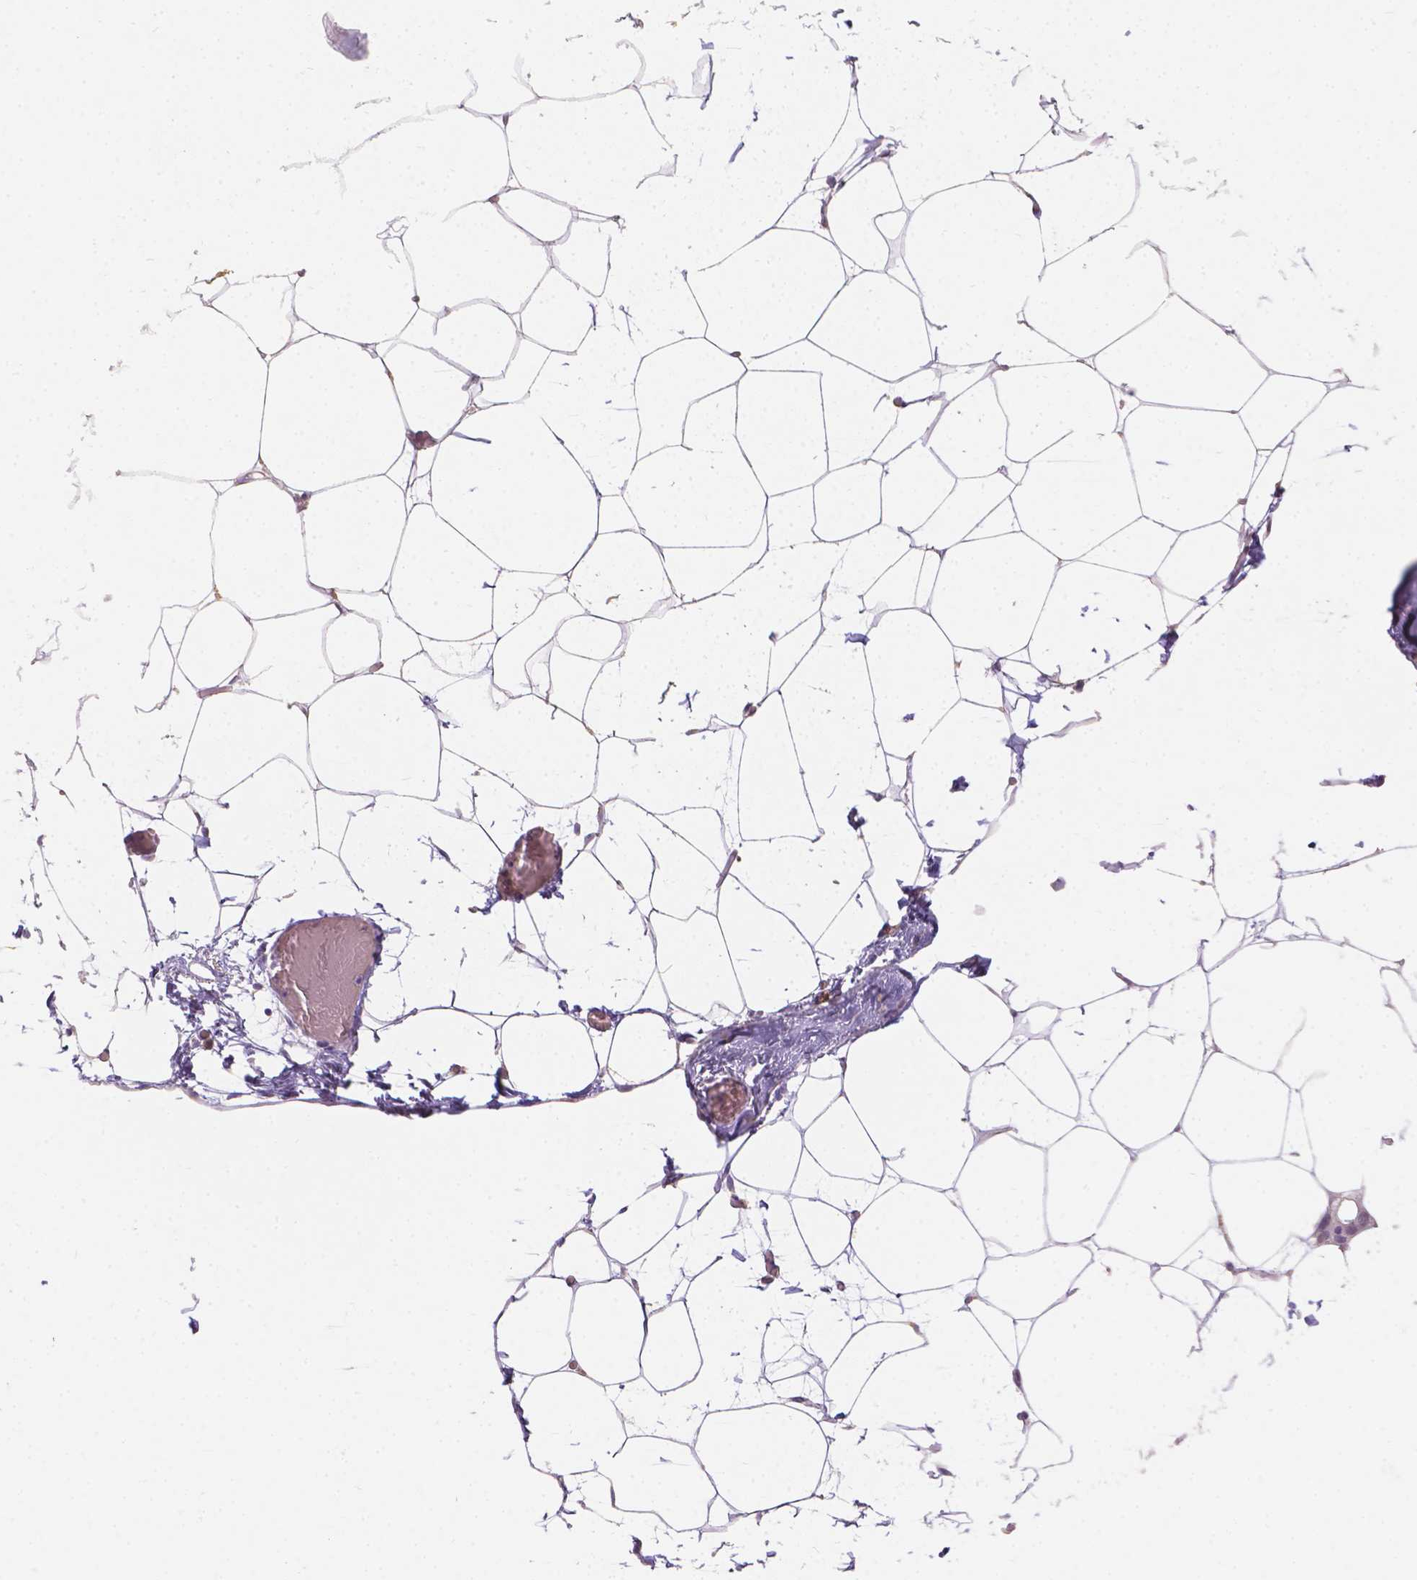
{"staining": {"intensity": "negative", "quantity": "none", "location": "none"}, "tissue": "adipose tissue", "cell_type": "Adipocytes", "image_type": "normal", "snomed": [{"axis": "morphology", "description": "Normal tissue, NOS"}, {"axis": "topography", "description": "Adipose tissue"}], "caption": "A high-resolution photomicrograph shows immunohistochemistry staining of unremarkable adipose tissue, which displays no significant positivity in adipocytes.", "gene": "DCAF4L1", "patient": {"sex": "male", "age": 57}}